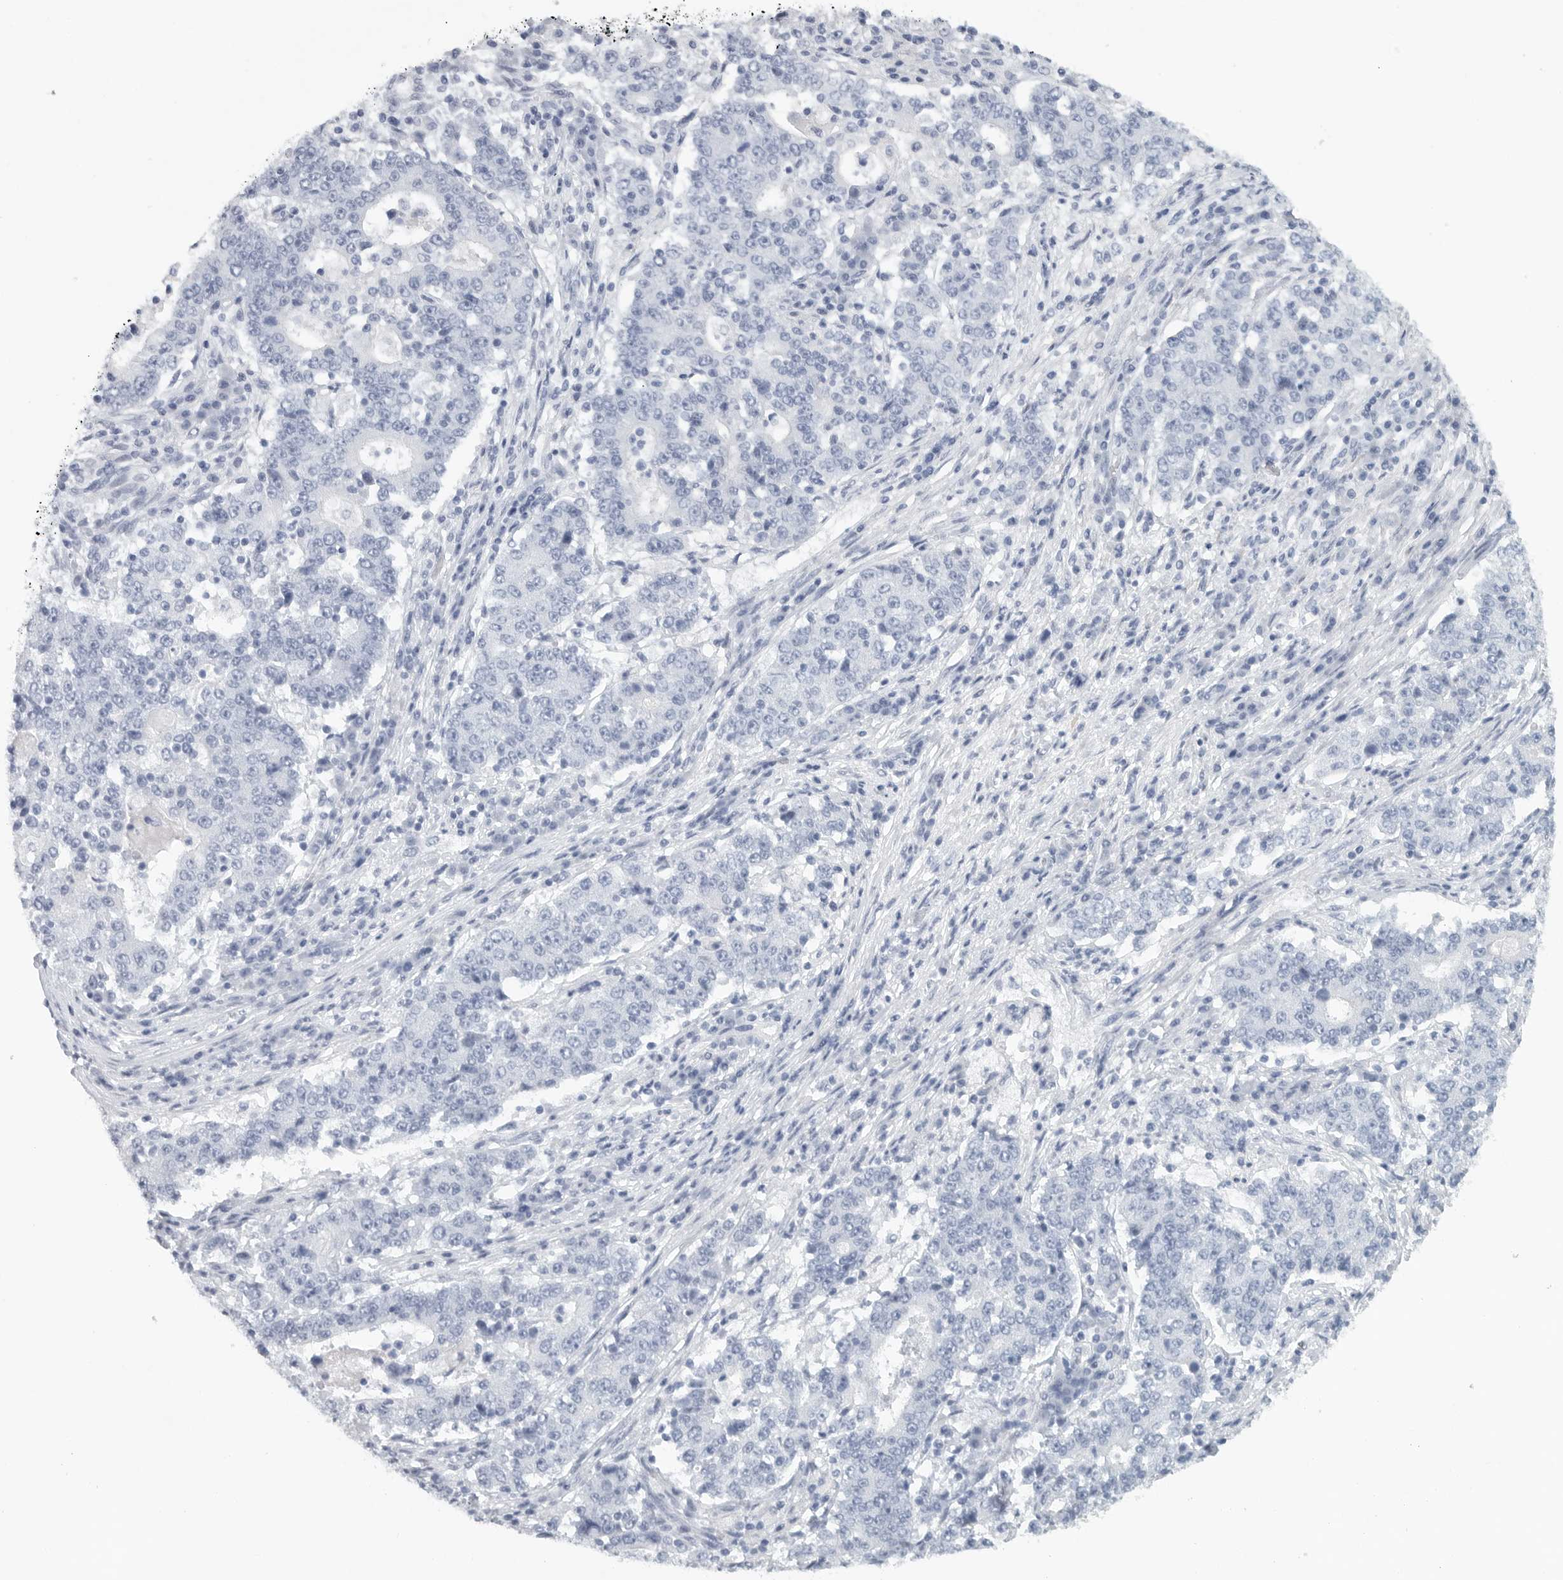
{"staining": {"intensity": "negative", "quantity": "none", "location": "none"}, "tissue": "stomach cancer", "cell_type": "Tumor cells", "image_type": "cancer", "snomed": [{"axis": "morphology", "description": "Adenocarcinoma, NOS"}, {"axis": "topography", "description": "Stomach"}], "caption": "Micrograph shows no significant protein staining in tumor cells of stomach adenocarcinoma.", "gene": "TNR", "patient": {"sex": "male", "age": 59}}